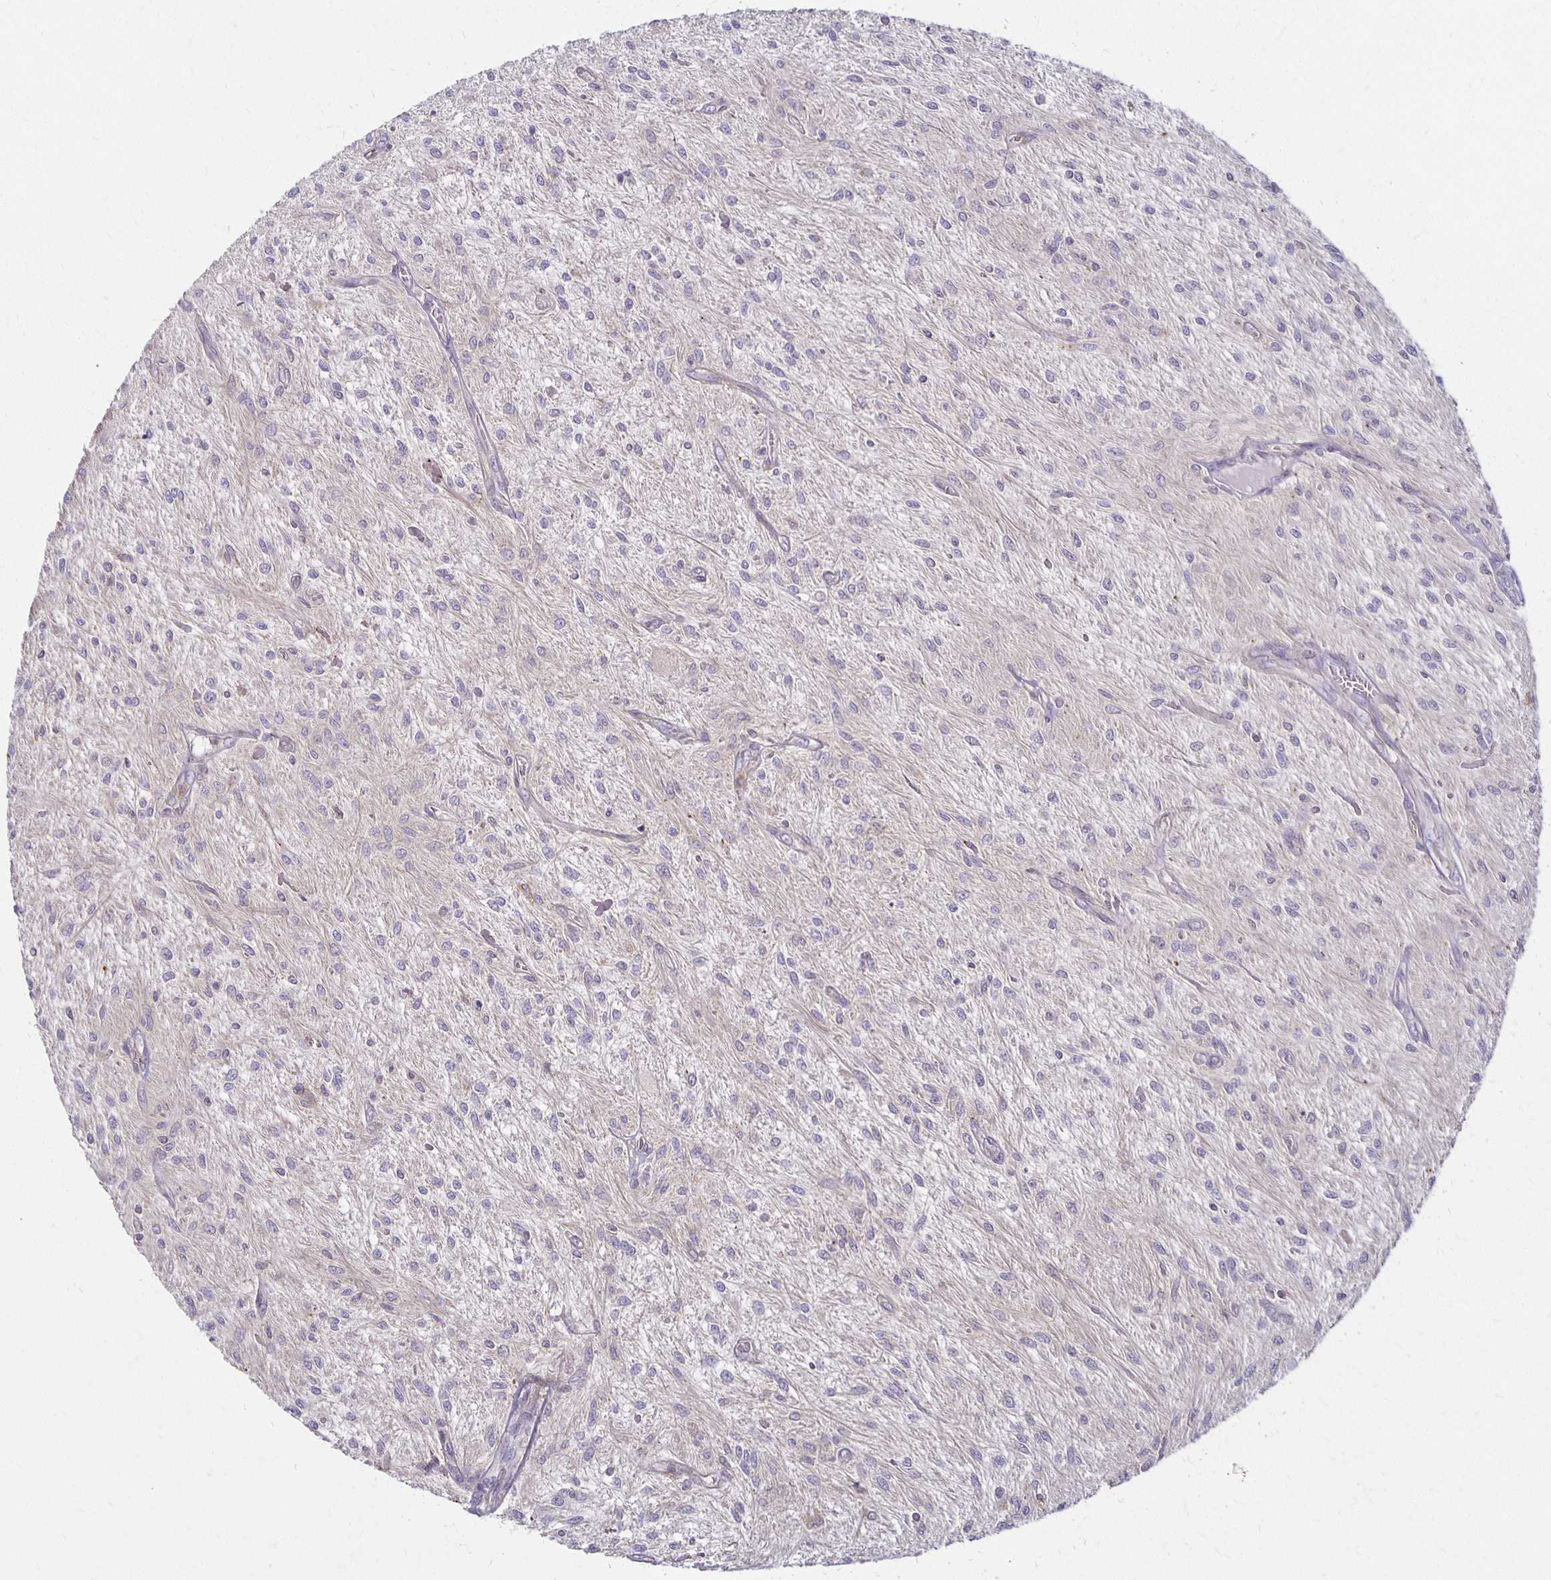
{"staining": {"intensity": "negative", "quantity": "none", "location": "none"}, "tissue": "glioma", "cell_type": "Tumor cells", "image_type": "cancer", "snomed": [{"axis": "morphology", "description": "Glioma, malignant, Low grade"}, {"axis": "topography", "description": "Cerebellum"}], "caption": "The immunohistochemistry (IHC) image has no significant staining in tumor cells of low-grade glioma (malignant) tissue.", "gene": "GPX4", "patient": {"sex": "female", "age": 14}}